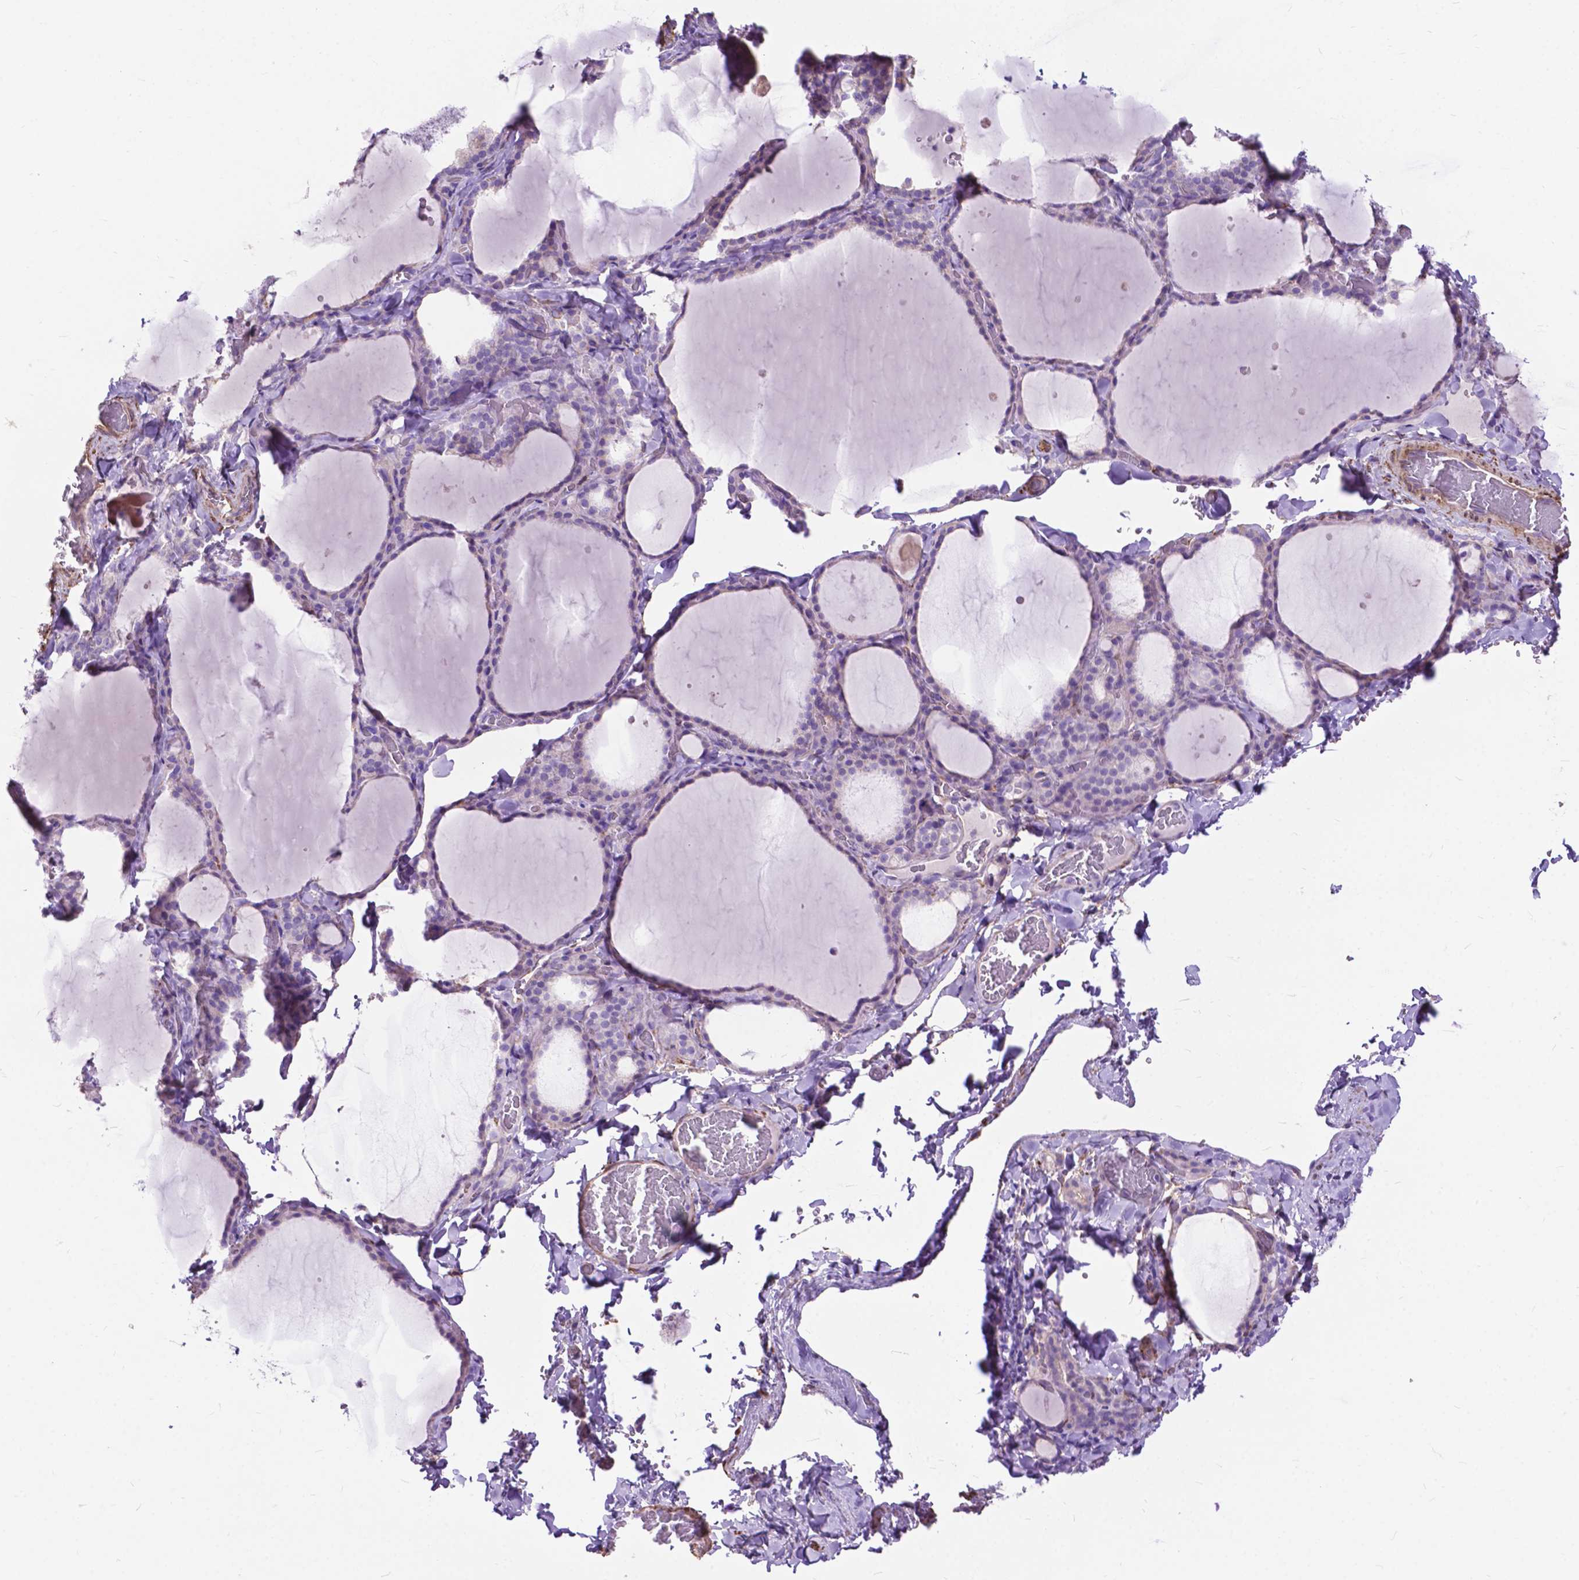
{"staining": {"intensity": "negative", "quantity": "none", "location": "none"}, "tissue": "thyroid gland", "cell_type": "Glandular cells", "image_type": "normal", "snomed": [{"axis": "morphology", "description": "Normal tissue, NOS"}, {"axis": "topography", "description": "Thyroid gland"}], "caption": "Immunohistochemistry (IHC) photomicrograph of benign human thyroid gland stained for a protein (brown), which demonstrates no positivity in glandular cells.", "gene": "PCDHA12", "patient": {"sex": "female", "age": 22}}